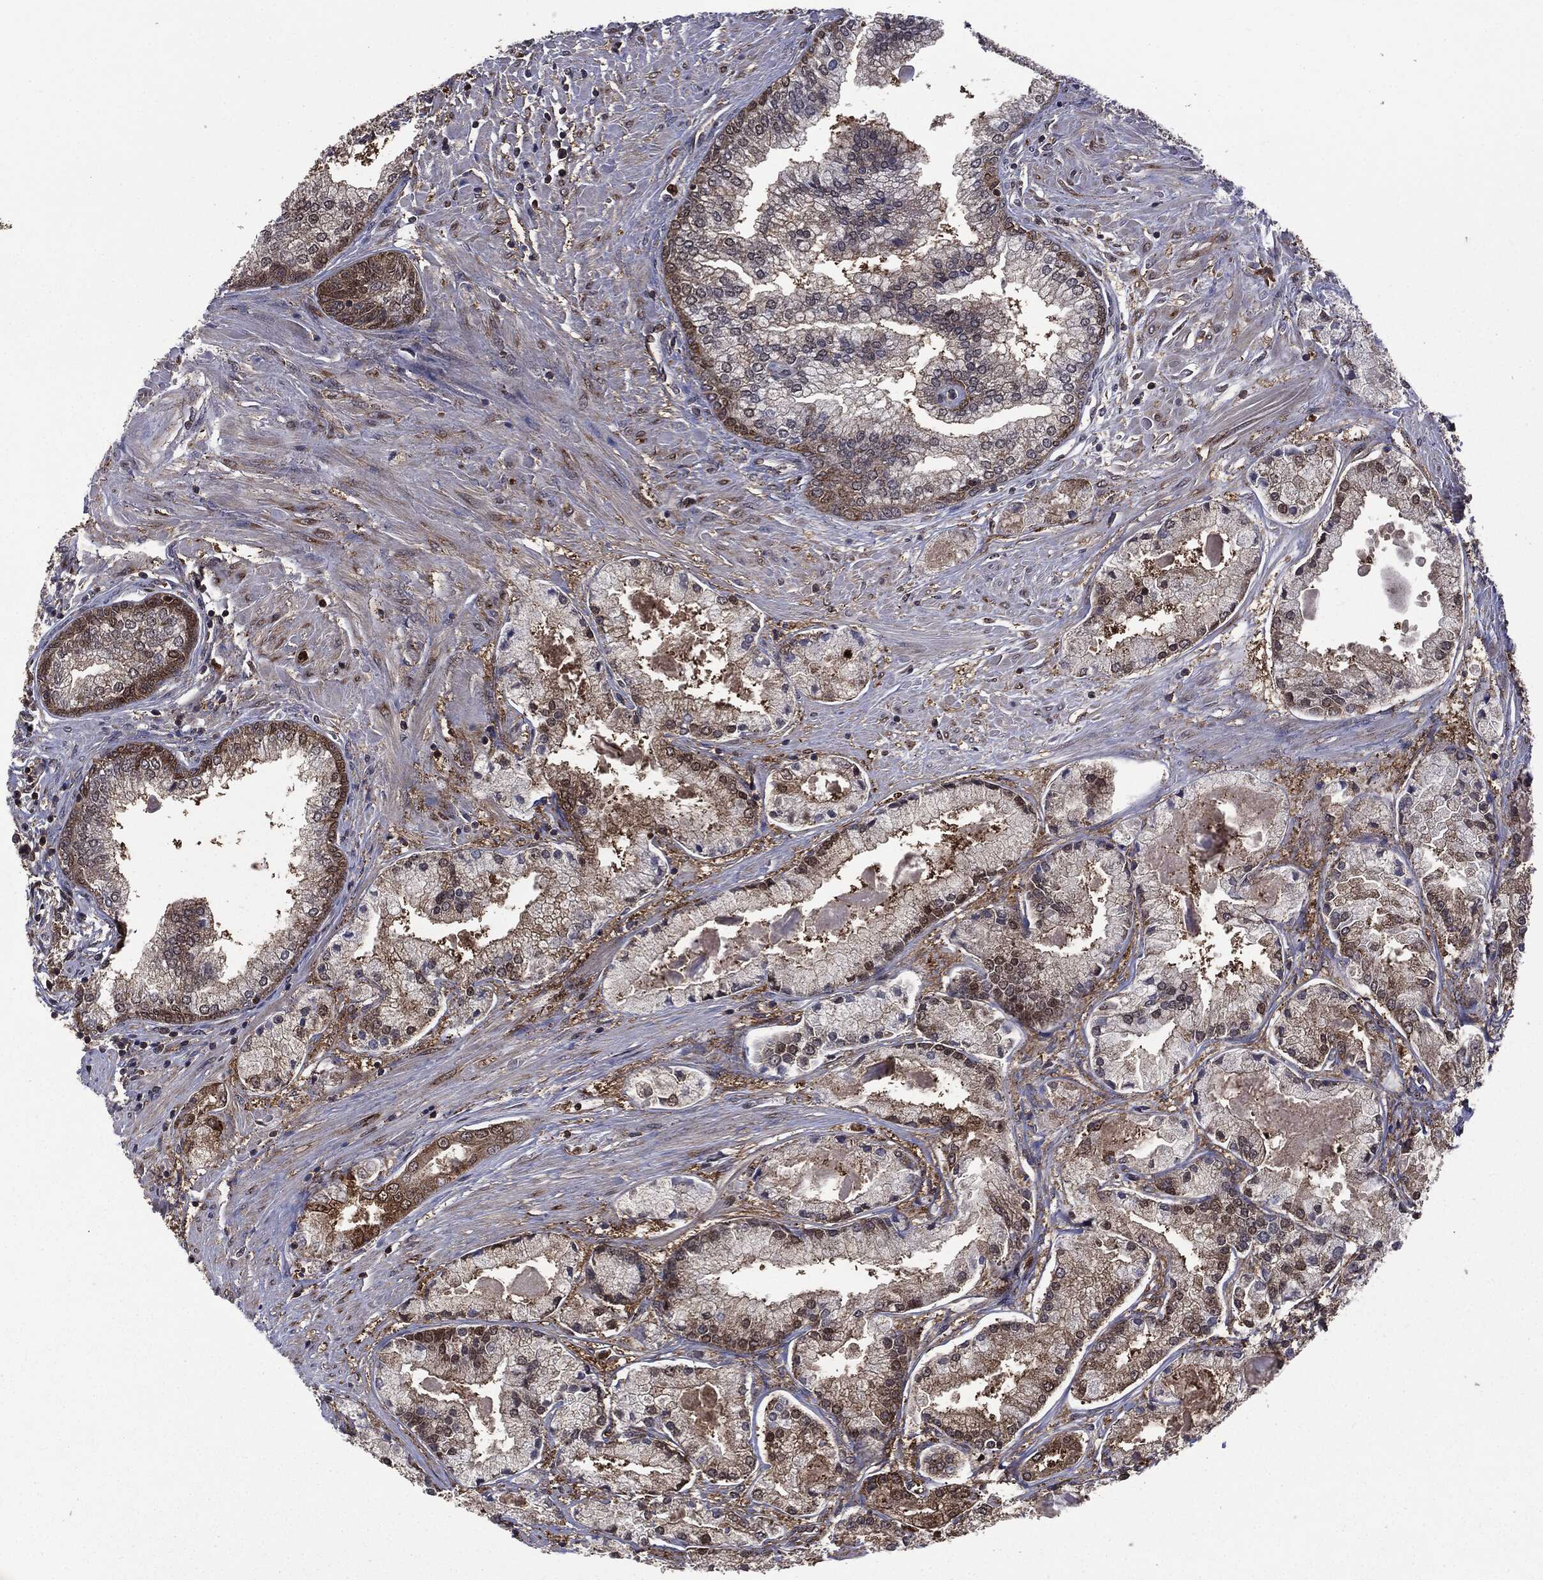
{"staining": {"intensity": "moderate", "quantity": "<25%", "location": "cytoplasmic/membranous,nuclear"}, "tissue": "prostate cancer", "cell_type": "Tumor cells", "image_type": "cancer", "snomed": [{"axis": "morphology", "description": "Adenocarcinoma, High grade"}, {"axis": "topography", "description": "Prostate"}], "caption": "Moderate cytoplasmic/membranous and nuclear protein positivity is seen in about <25% of tumor cells in prostate cancer (adenocarcinoma (high-grade)).", "gene": "GPI", "patient": {"sex": "male", "age": 67}}